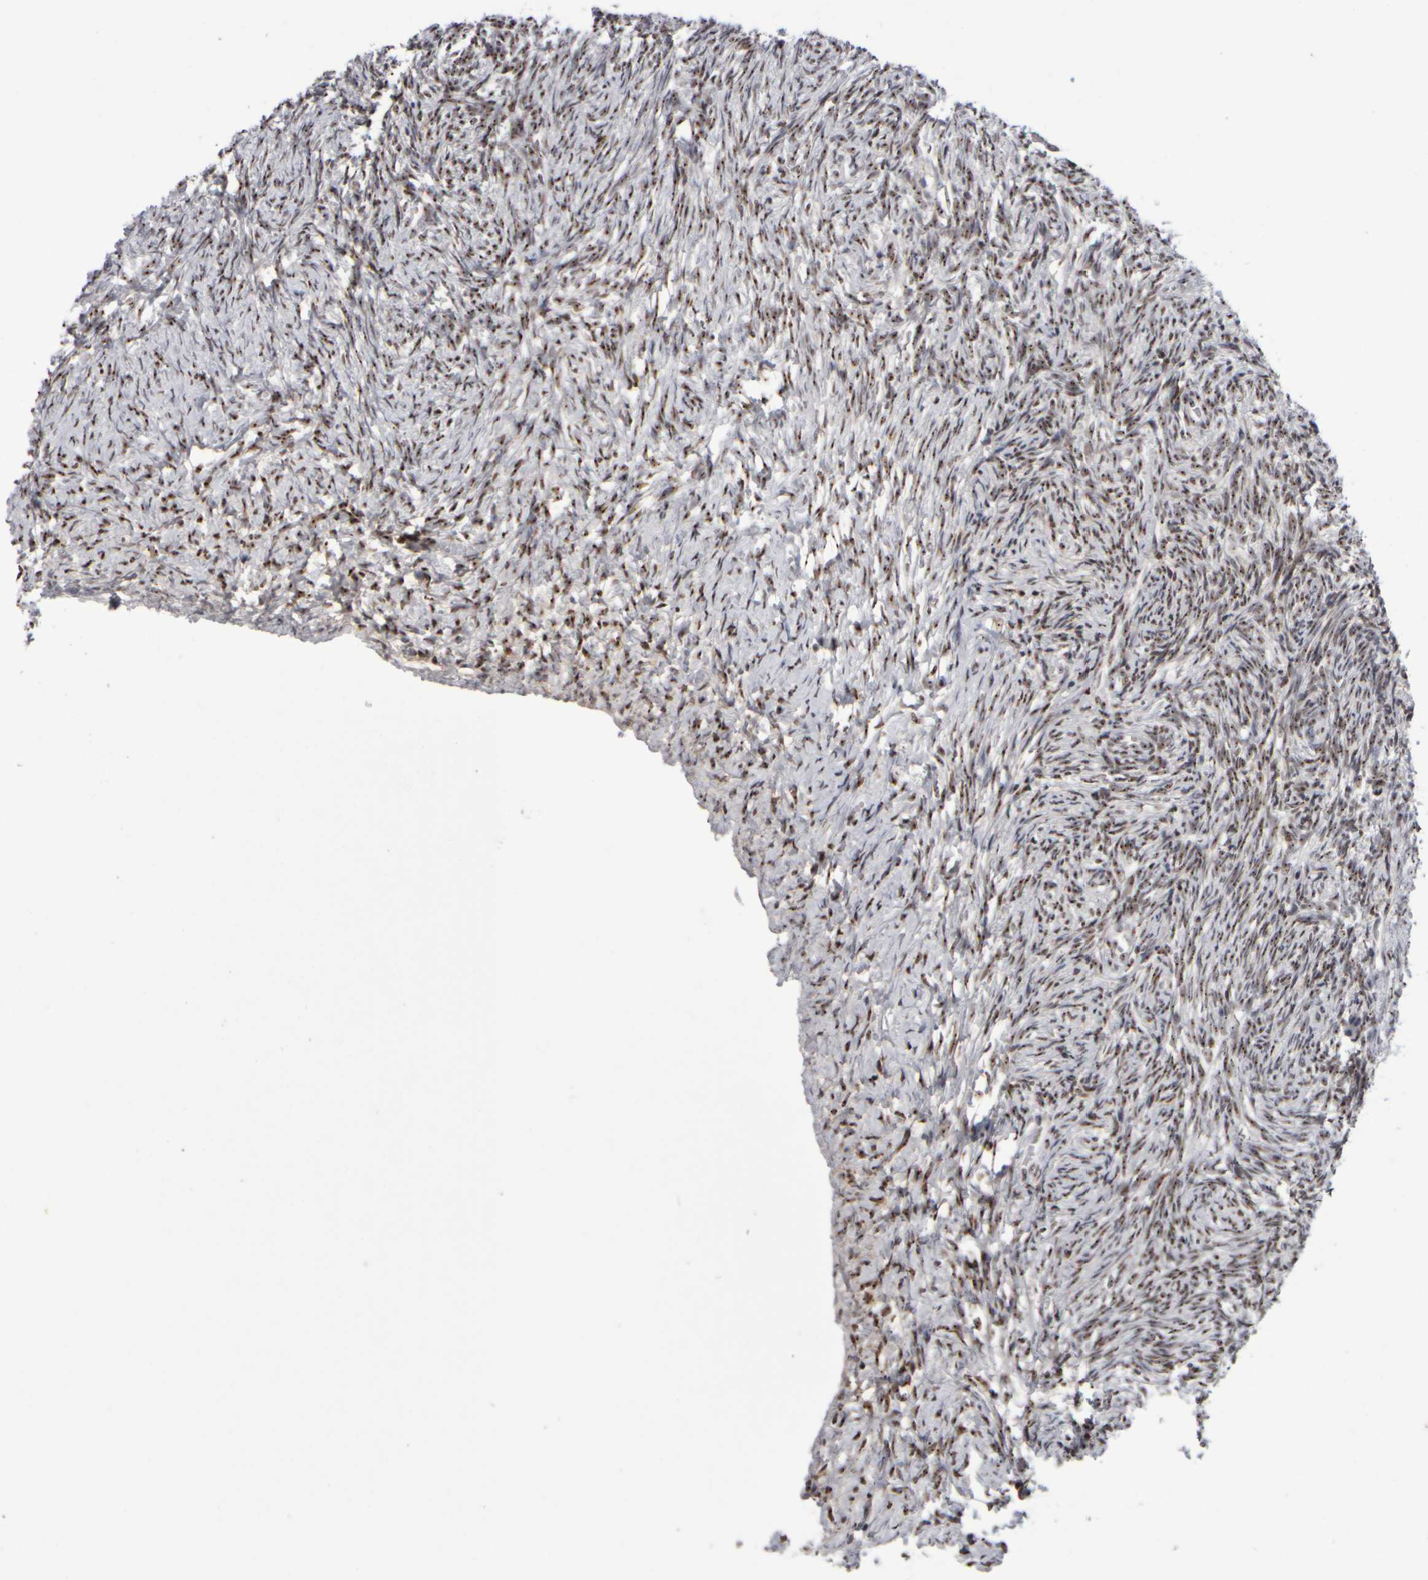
{"staining": {"intensity": "strong", "quantity": ">75%", "location": "nuclear"}, "tissue": "ovary", "cell_type": "Follicle cells", "image_type": "normal", "snomed": [{"axis": "morphology", "description": "Normal tissue, NOS"}, {"axis": "topography", "description": "Ovary"}], "caption": "Immunohistochemistry micrograph of unremarkable human ovary stained for a protein (brown), which reveals high levels of strong nuclear positivity in approximately >75% of follicle cells.", "gene": "SURF6", "patient": {"sex": "female", "age": 41}}